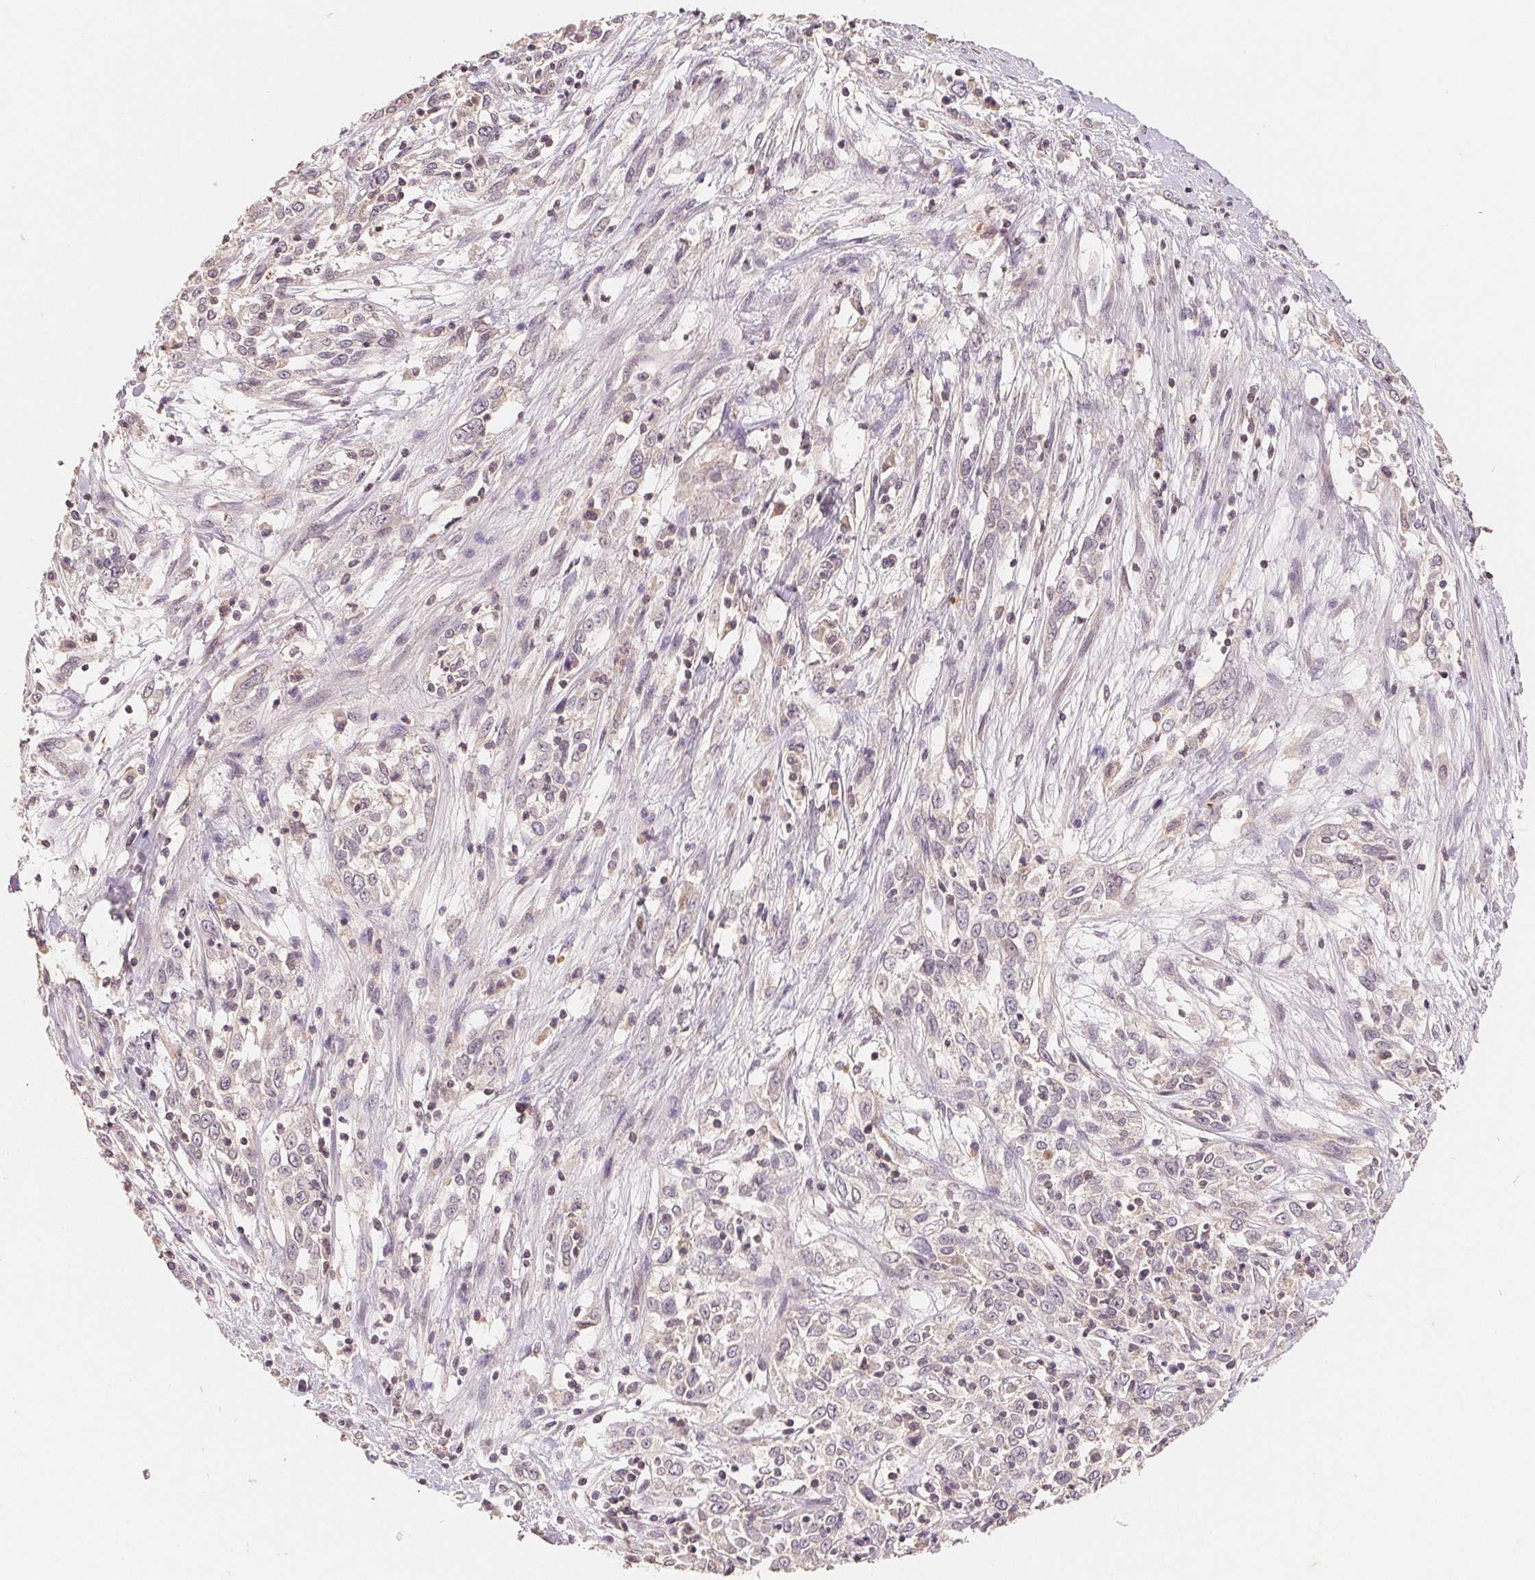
{"staining": {"intensity": "negative", "quantity": "none", "location": "none"}, "tissue": "cervical cancer", "cell_type": "Tumor cells", "image_type": "cancer", "snomed": [{"axis": "morphology", "description": "Adenocarcinoma, NOS"}, {"axis": "topography", "description": "Cervix"}], "caption": "This image is of cervical adenocarcinoma stained with IHC to label a protein in brown with the nuclei are counter-stained blue. There is no positivity in tumor cells.", "gene": "CDIPT", "patient": {"sex": "female", "age": 40}}